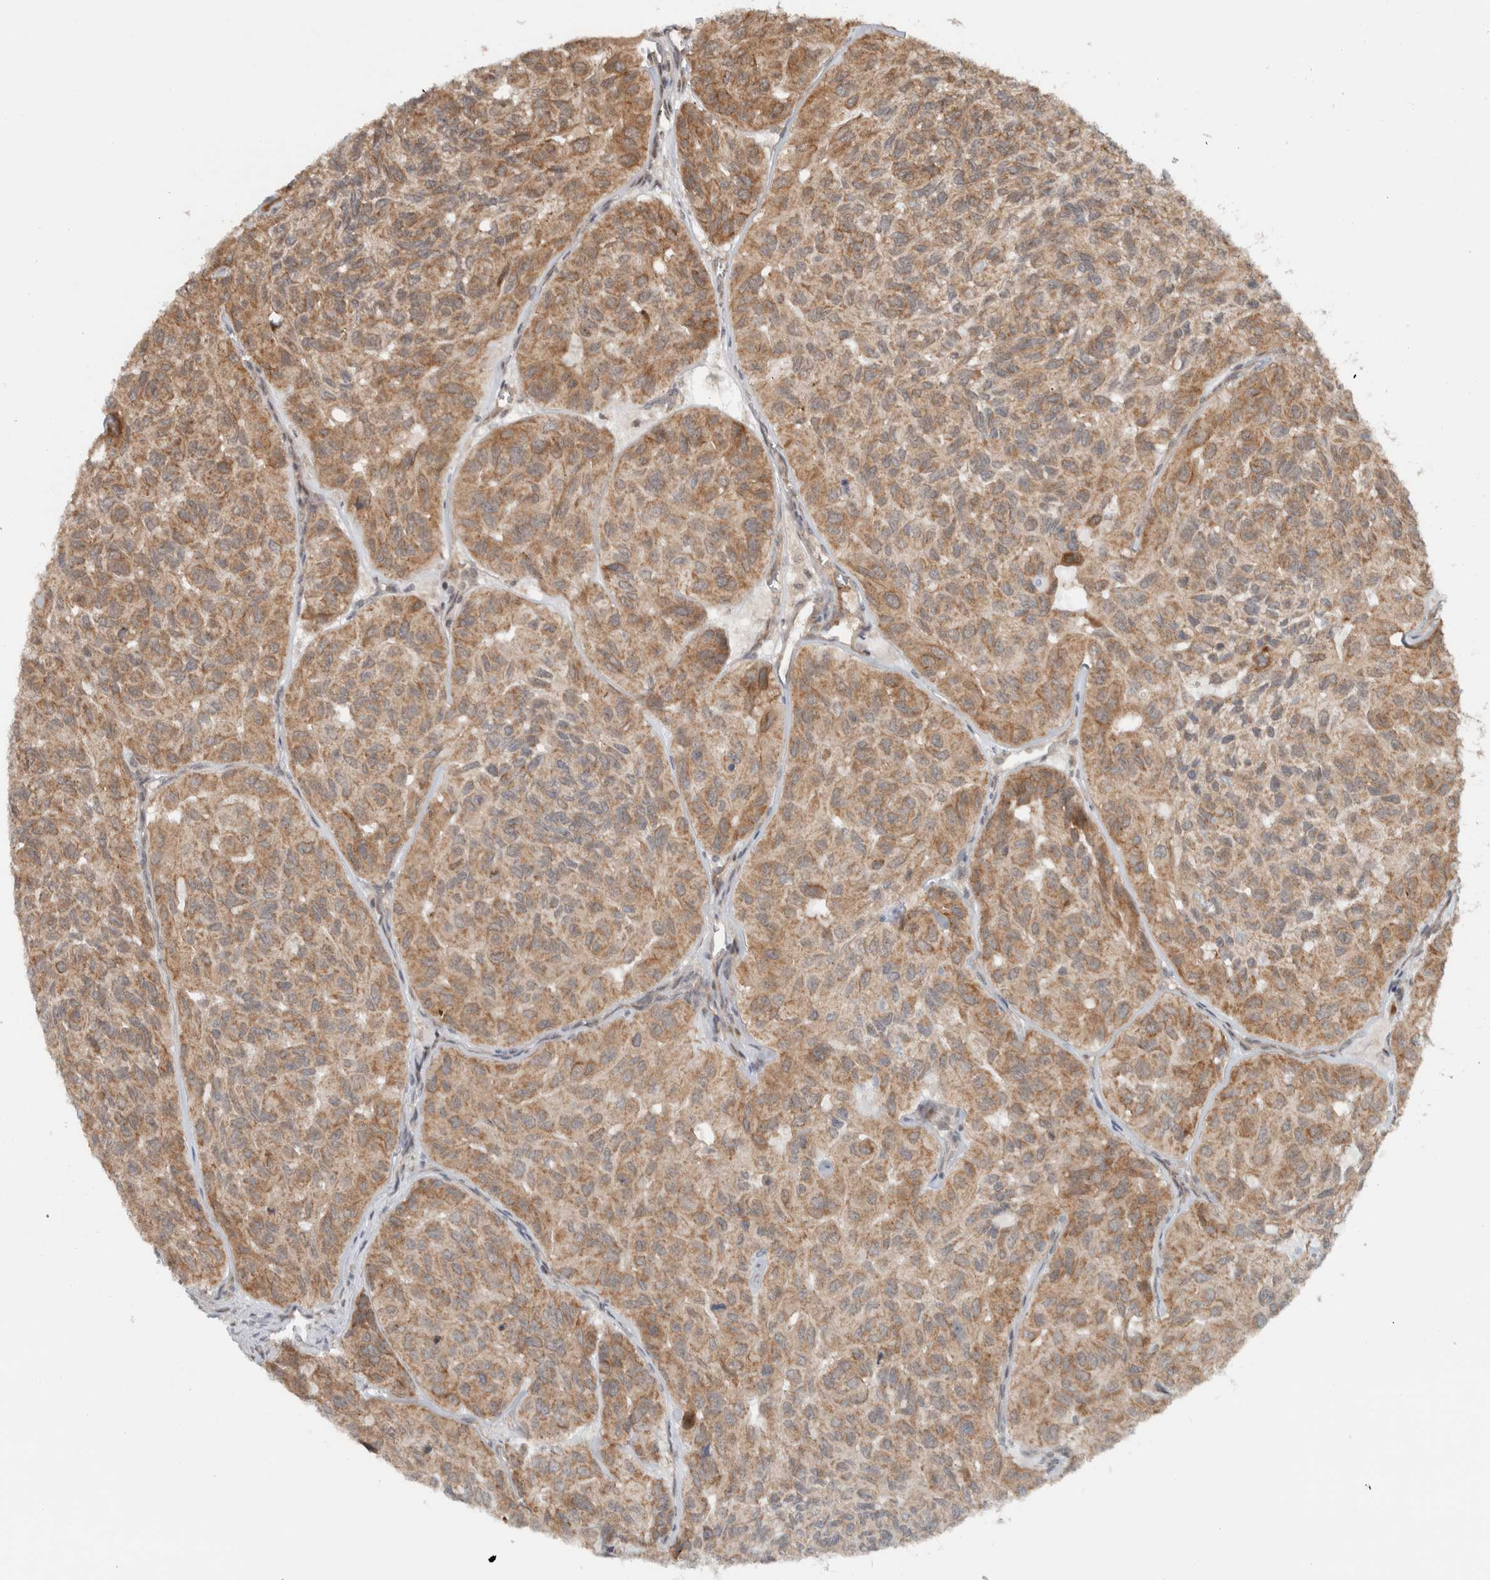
{"staining": {"intensity": "moderate", "quantity": "25%-75%", "location": "cytoplasmic/membranous"}, "tissue": "head and neck cancer", "cell_type": "Tumor cells", "image_type": "cancer", "snomed": [{"axis": "morphology", "description": "Adenocarcinoma, NOS"}, {"axis": "topography", "description": "Salivary gland, NOS"}, {"axis": "topography", "description": "Head-Neck"}], "caption": "A brown stain labels moderate cytoplasmic/membranous positivity of a protein in head and neck cancer (adenocarcinoma) tumor cells.", "gene": "KLHL6", "patient": {"sex": "female", "age": 76}}